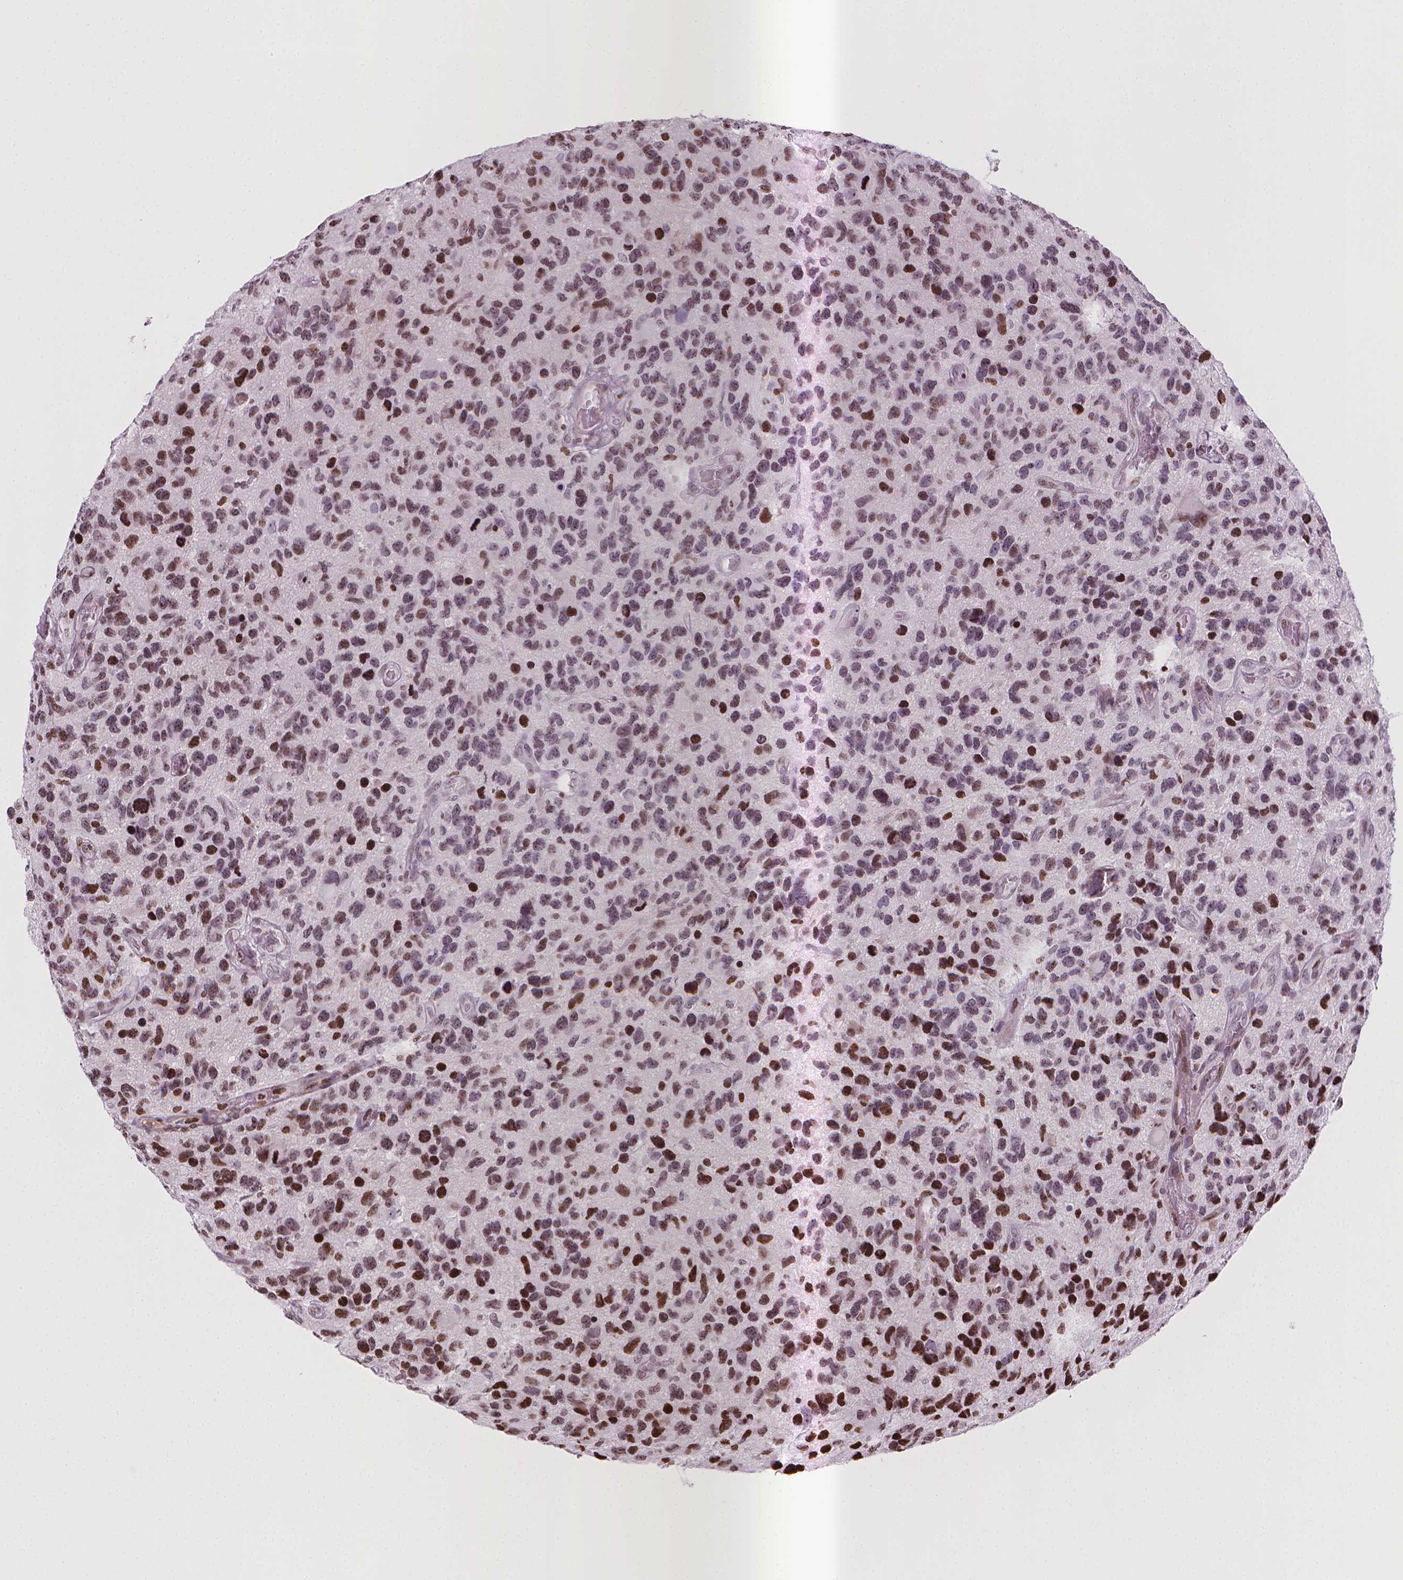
{"staining": {"intensity": "moderate", "quantity": ">75%", "location": "nuclear"}, "tissue": "glioma", "cell_type": "Tumor cells", "image_type": "cancer", "snomed": [{"axis": "morphology", "description": "Glioma, malignant, NOS"}, {"axis": "morphology", "description": "Glioma, malignant, High grade"}, {"axis": "topography", "description": "Brain"}], "caption": "A high-resolution photomicrograph shows IHC staining of glioma, which shows moderate nuclear expression in approximately >75% of tumor cells.", "gene": "PIP4K2A", "patient": {"sex": "female", "age": 71}}